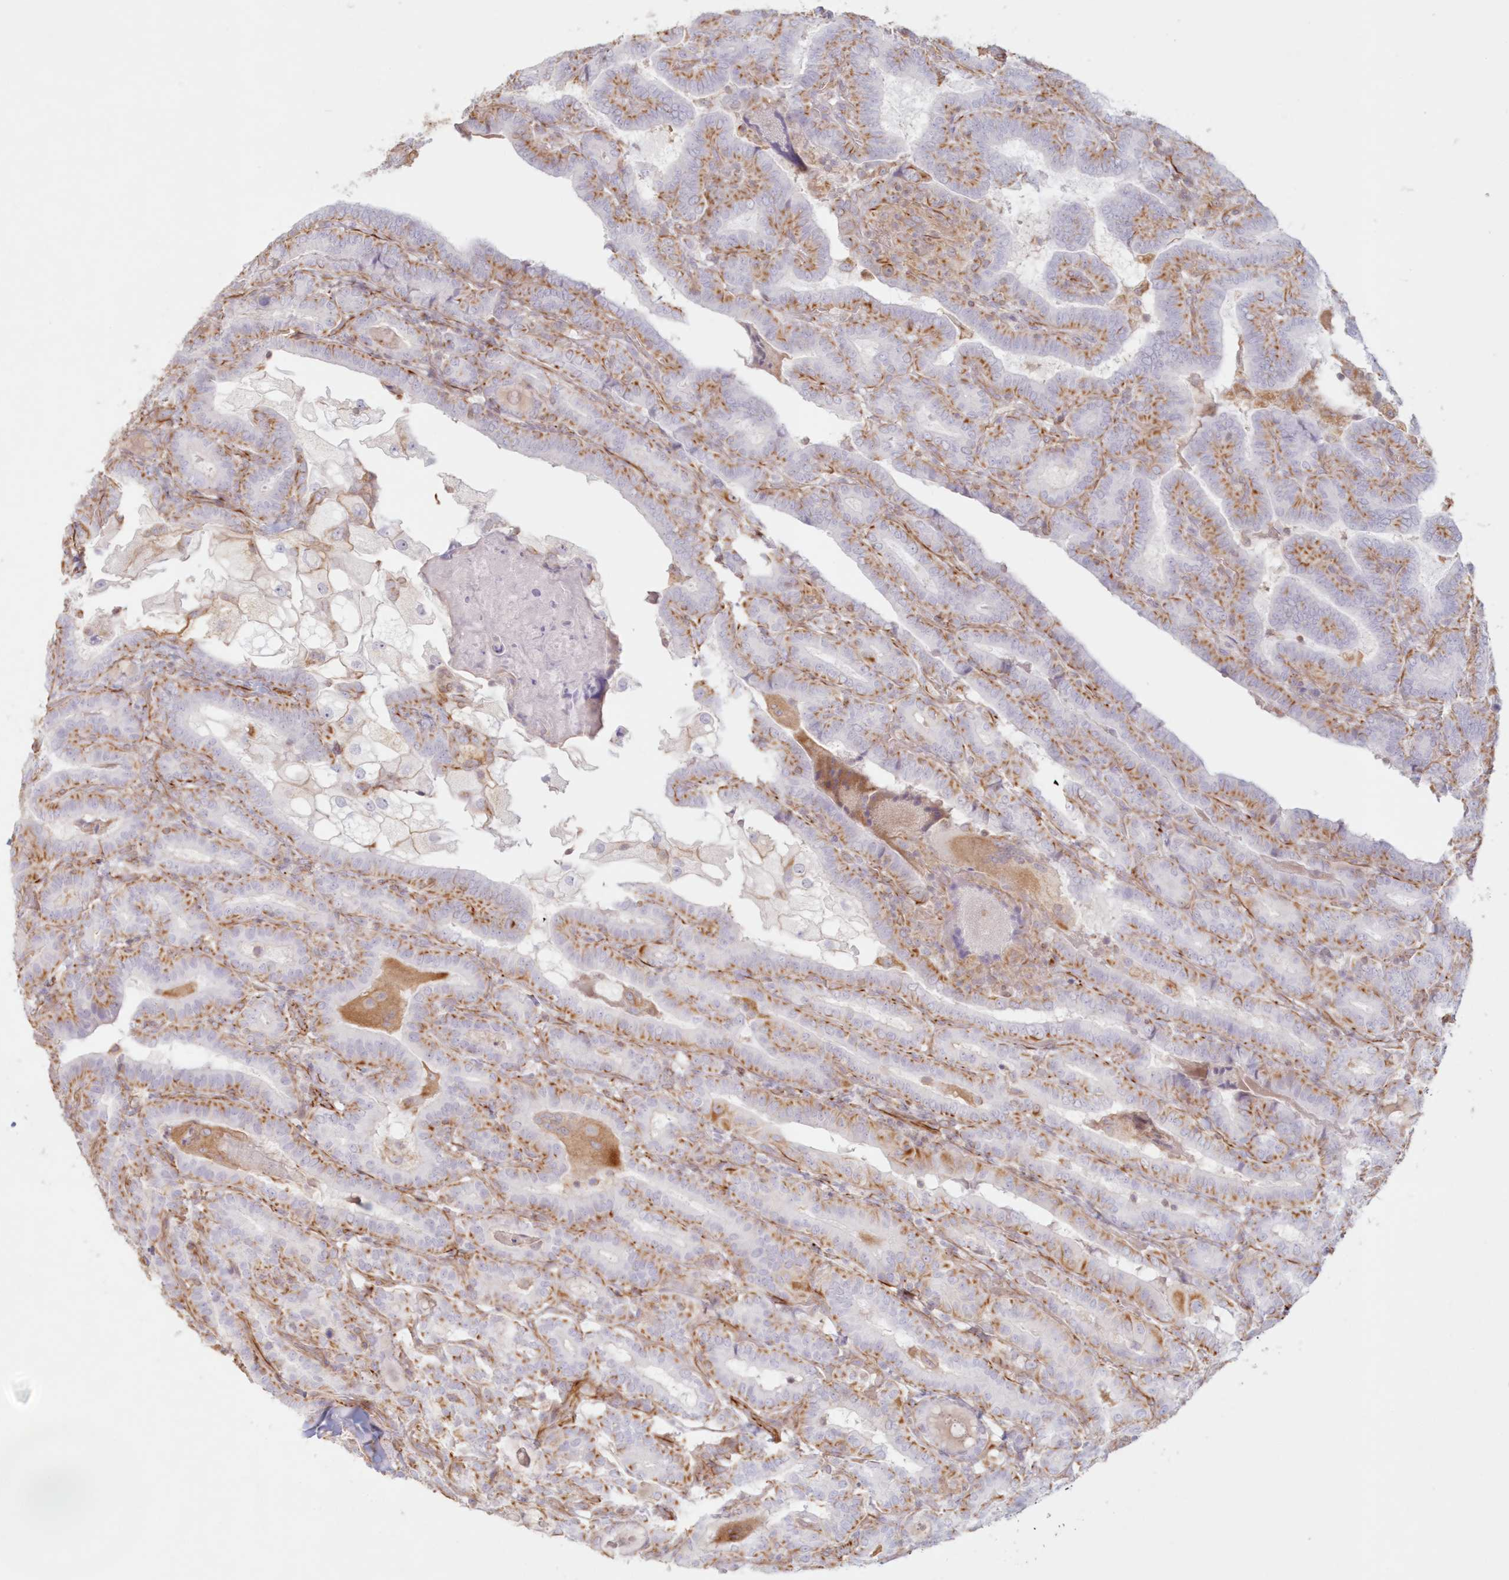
{"staining": {"intensity": "moderate", "quantity": "25%-75%", "location": "cytoplasmic/membranous"}, "tissue": "thyroid cancer", "cell_type": "Tumor cells", "image_type": "cancer", "snomed": [{"axis": "morphology", "description": "Papillary adenocarcinoma, NOS"}, {"axis": "topography", "description": "Thyroid gland"}], "caption": "Protein staining reveals moderate cytoplasmic/membranous staining in approximately 25%-75% of tumor cells in papillary adenocarcinoma (thyroid).", "gene": "DMRTB1", "patient": {"sex": "female", "age": 72}}